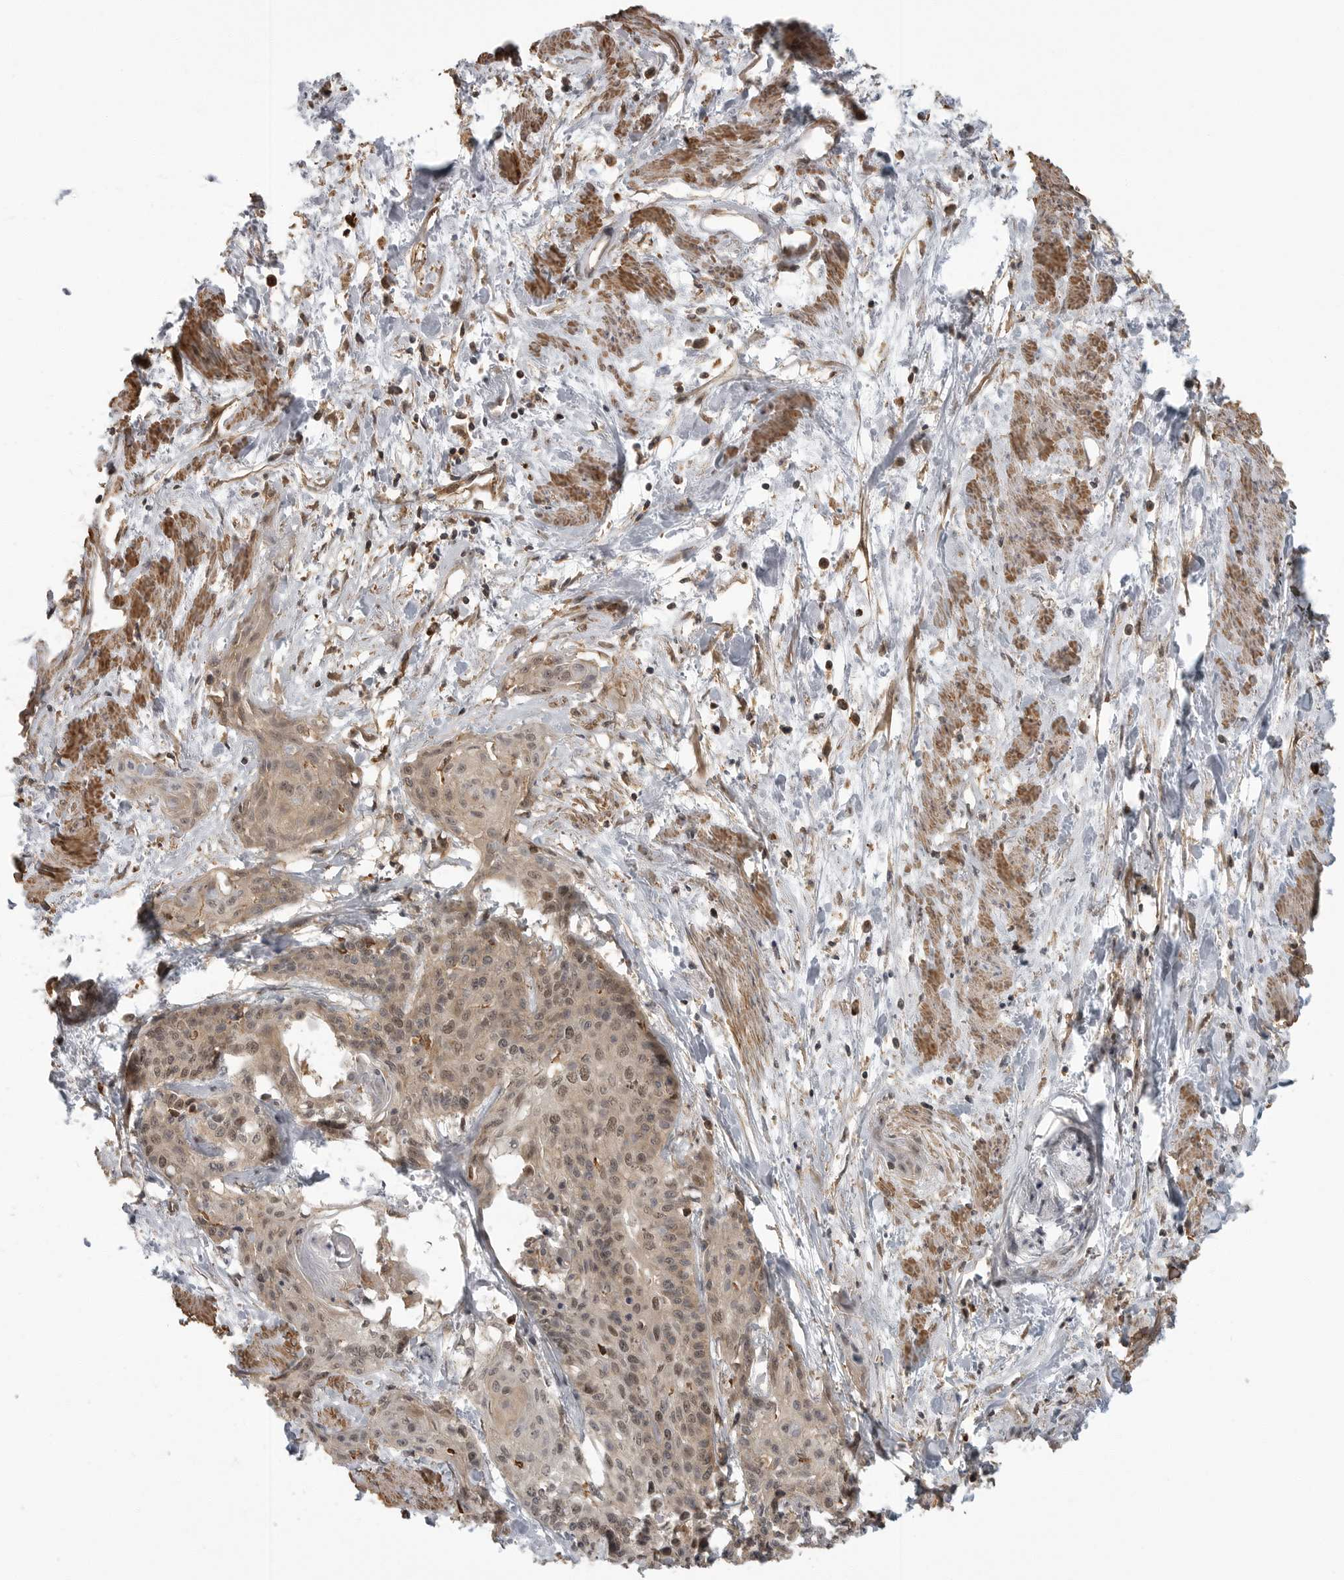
{"staining": {"intensity": "weak", "quantity": ">75%", "location": "cytoplasmic/membranous,nuclear"}, "tissue": "cervical cancer", "cell_type": "Tumor cells", "image_type": "cancer", "snomed": [{"axis": "morphology", "description": "Squamous cell carcinoma, NOS"}, {"axis": "topography", "description": "Cervix"}], "caption": "A micrograph showing weak cytoplasmic/membranous and nuclear positivity in approximately >75% of tumor cells in cervical cancer, as visualized by brown immunohistochemical staining.", "gene": "ERN1", "patient": {"sex": "female", "age": 57}}